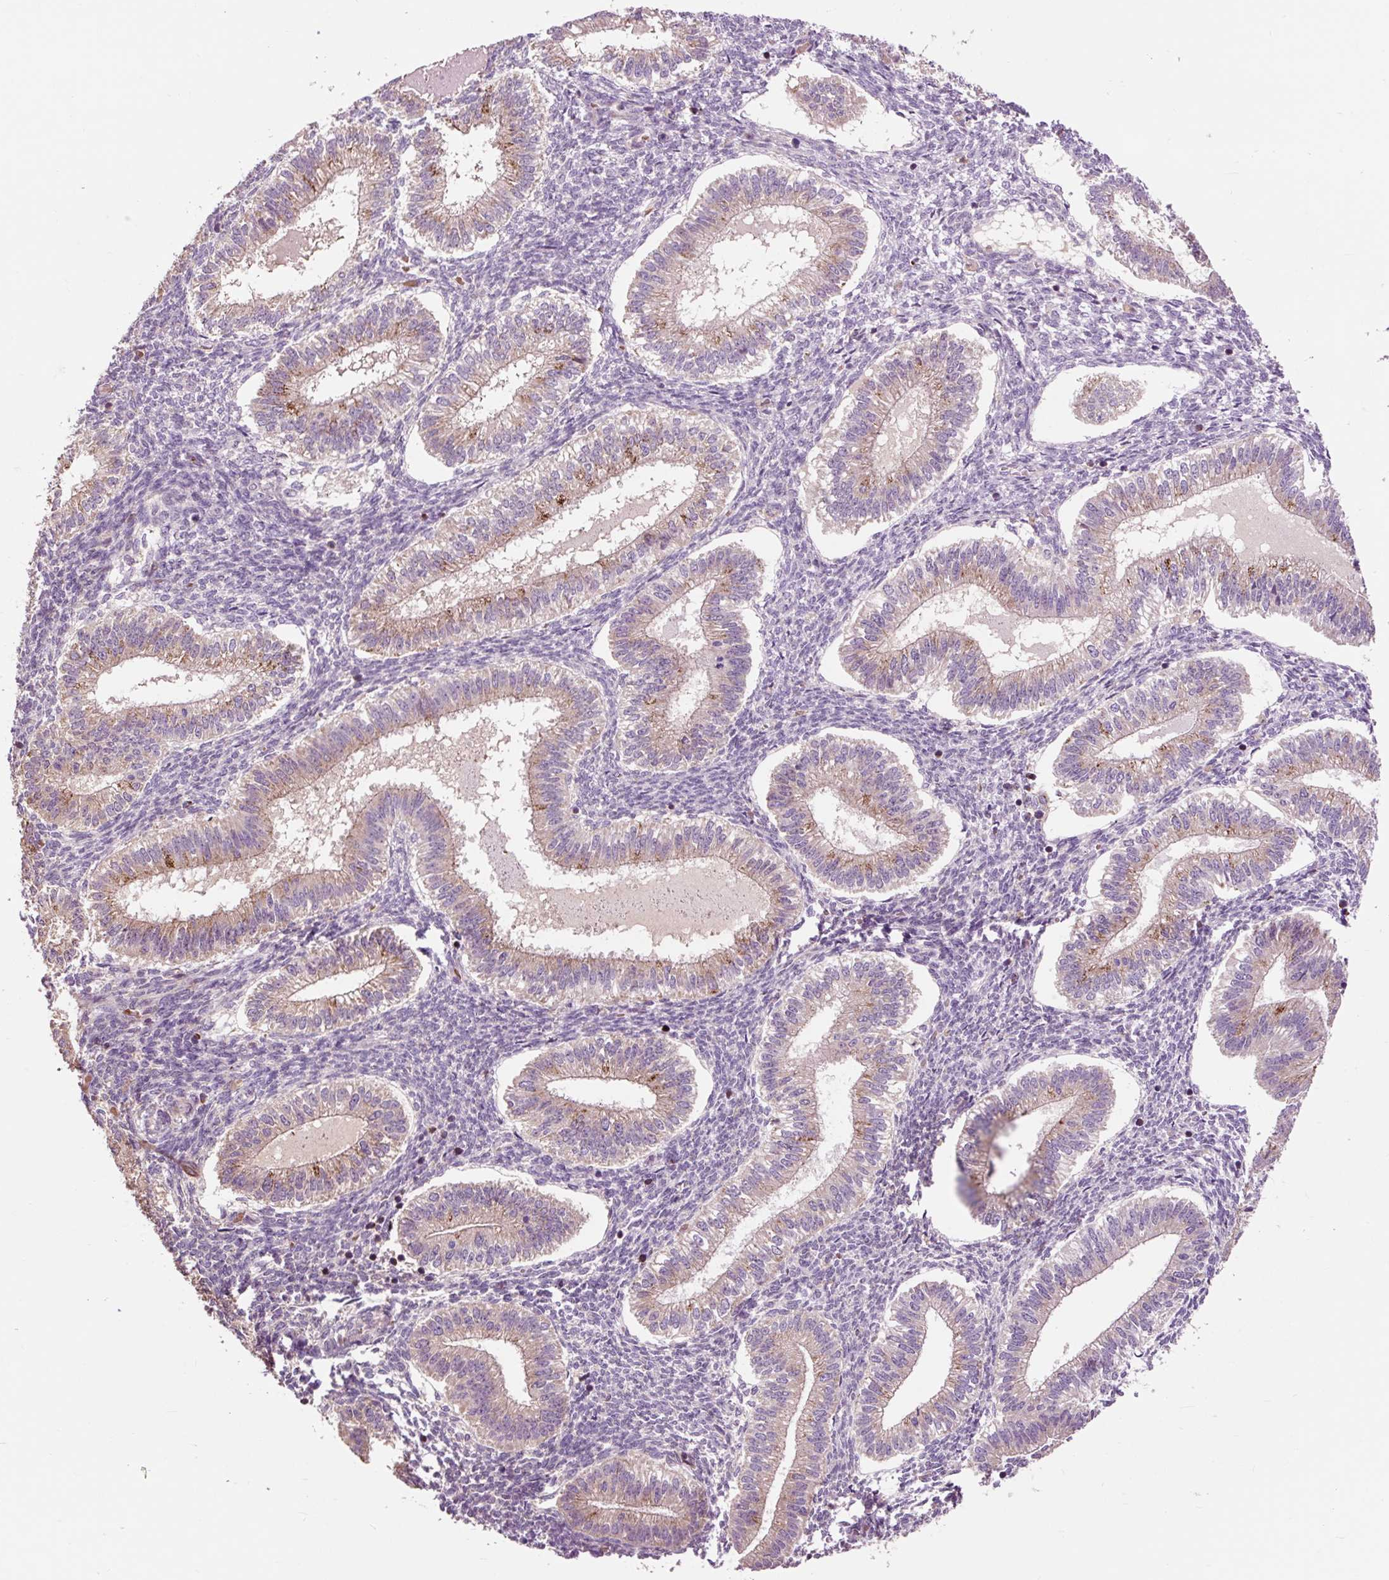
{"staining": {"intensity": "weak", "quantity": "<25%", "location": "cytoplasmic/membranous"}, "tissue": "endometrium", "cell_type": "Cells in endometrial stroma", "image_type": "normal", "snomed": [{"axis": "morphology", "description": "Normal tissue, NOS"}, {"axis": "topography", "description": "Endometrium"}], "caption": "The photomicrograph exhibits no staining of cells in endometrial stroma in benign endometrium. (DAB IHC with hematoxylin counter stain).", "gene": "PRIMPOL", "patient": {"sex": "female", "age": 25}}